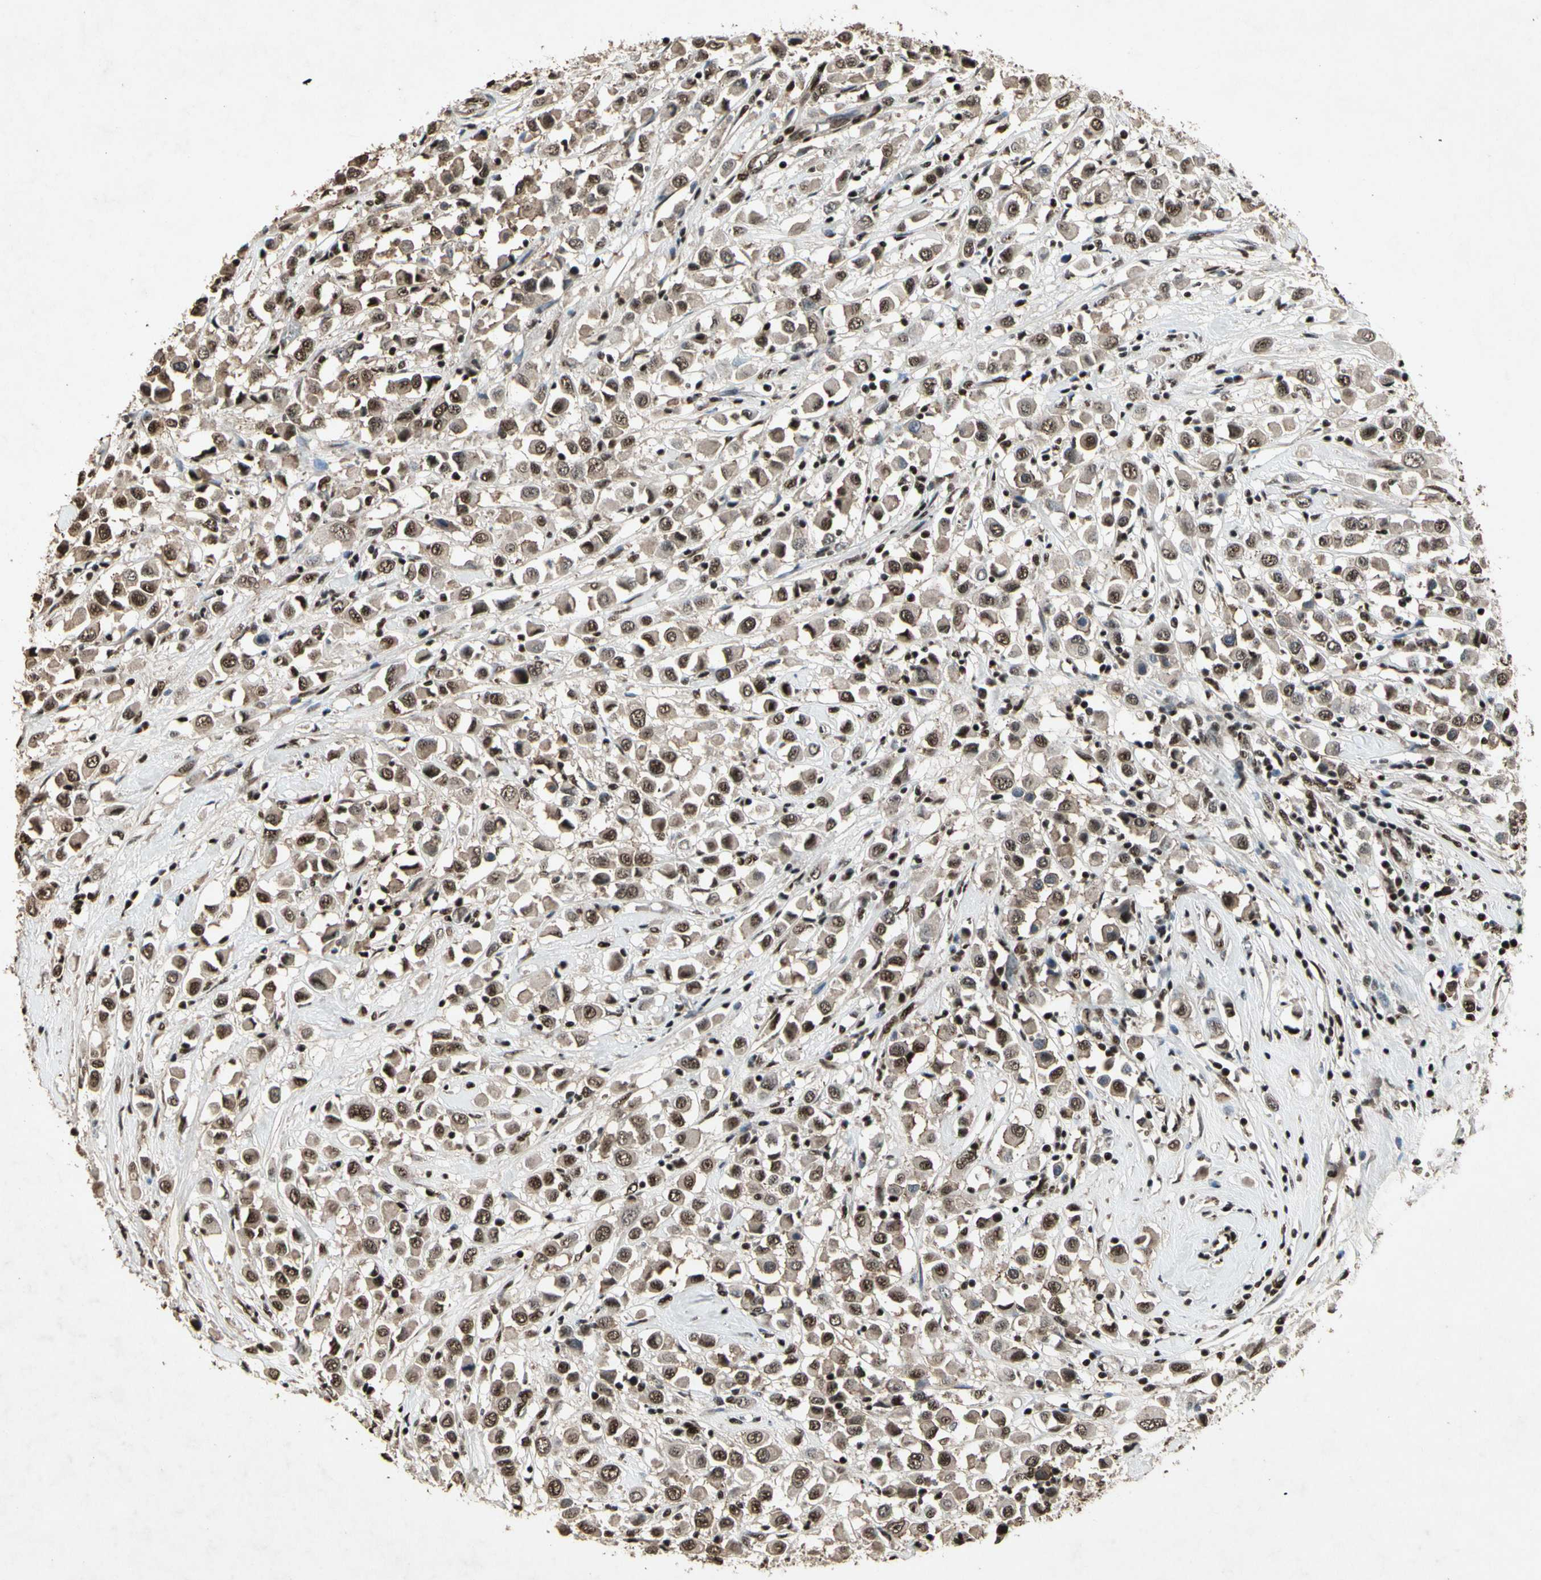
{"staining": {"intensity": "moderate", "quantity": ">75%", "location": "nuclear"}, "tissue": "breast cancer", "cell_type": "Tumor cells", "image_type": "cancer", "snomed": [{"axis": "morphology", "description": "Duct carcinoma"}, {"axis": "topography", "description": "Breast"}], "caption": "Breast cancer (infiltrating ductal carcinoma) stained for a protein (brown) shows moderate nuclear positive staining in approximately >75% of tumor cells.", "gene": "TBX2", "patient": {"sex": "female", "age": 61}}